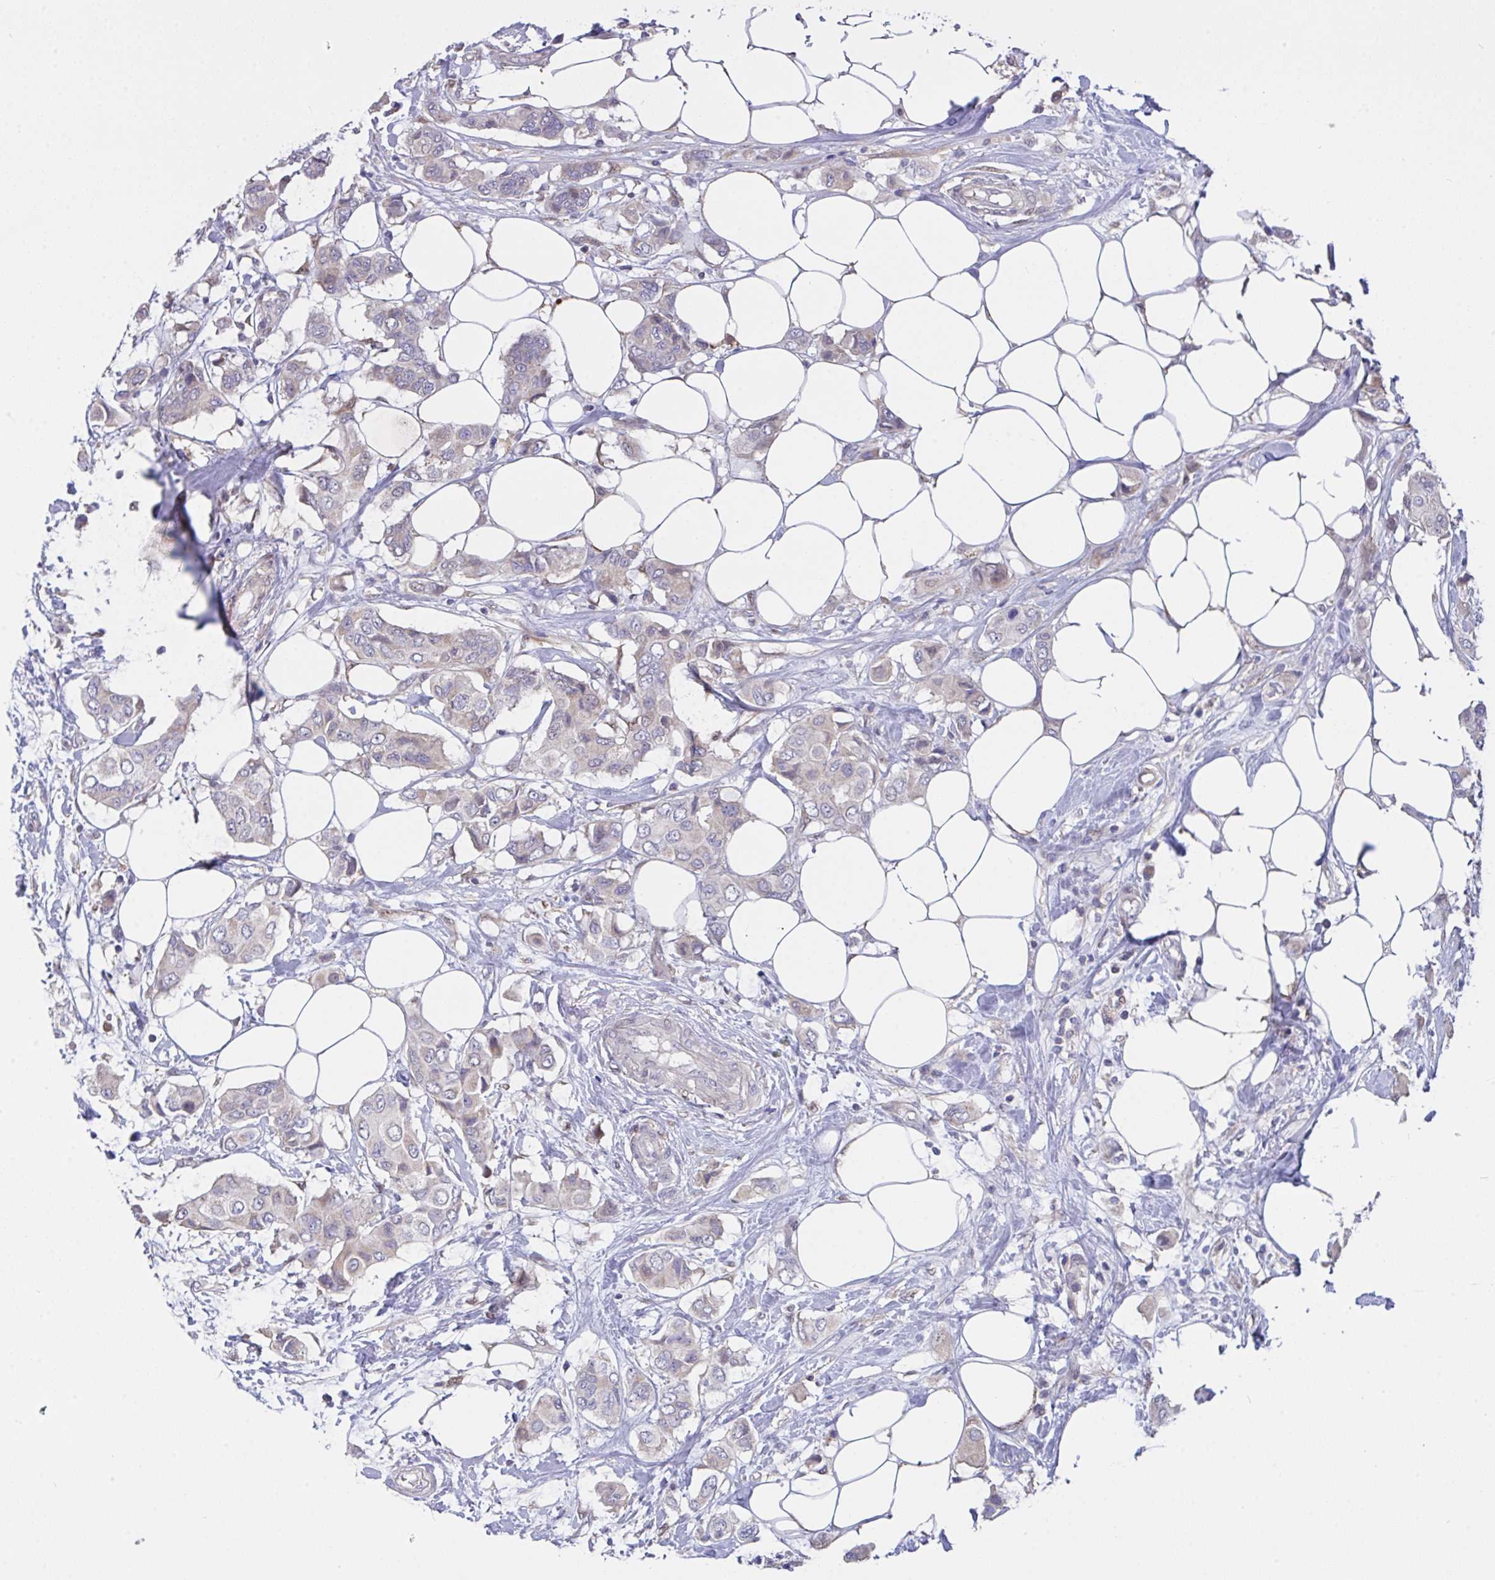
{"staining": {"intensity": "negative", "quantity": "none", "location": "none"}, "tissue": "breast cancer", "cell_type": "Tumor cells", "image_type": "cancer", "snomed": [{"axis": "morphology", "description": "Lobular carcinoma"}, {"axis": "topography", "description": "Breast"}], "caption": "Tumor cells are negative for brown protein staining in breast cancer.", "gene": "L3HYPDH", "patient": {"sex": "female", "age": 51}}